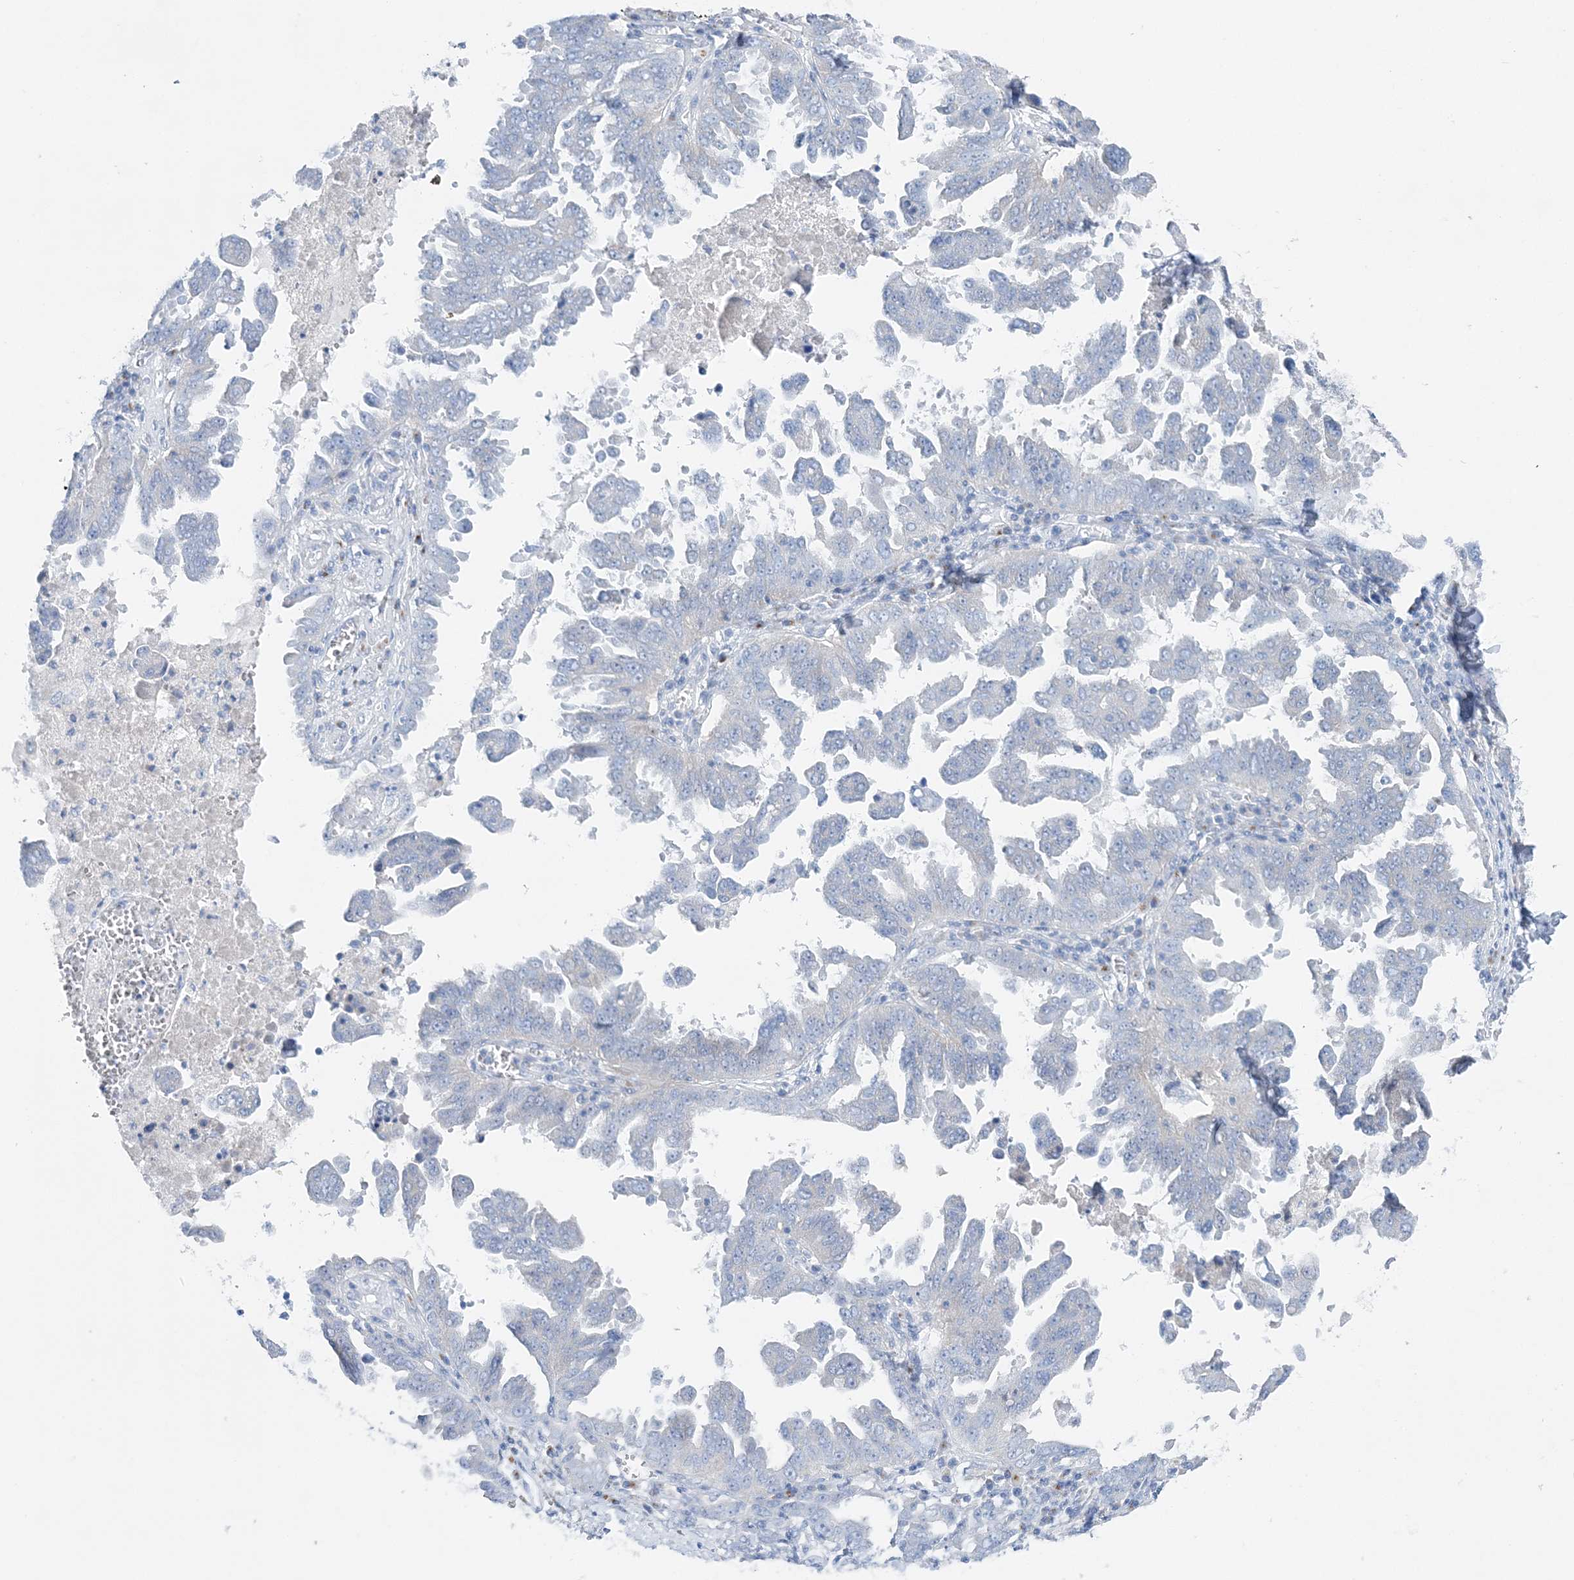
{"staining": {"intensity": "negative", "quantity": "none", "location": "none"}, "tissue": "ovarian cancer", "cell_type": "Tumor cells", "image_type": "cancer", "snomed": [{"axis": "morphology", "description": "Carcinoma, endometroid"}, {"axis": "topography", "description": "Ovary"}], "caption": "Human endometroid carcinoma (ovarian) stained for a protein using immunohistochemistry exhibits no staining in tumor cells.", "gene": "SLC5A6", "patient": {"sex": "female", "age": 62}}